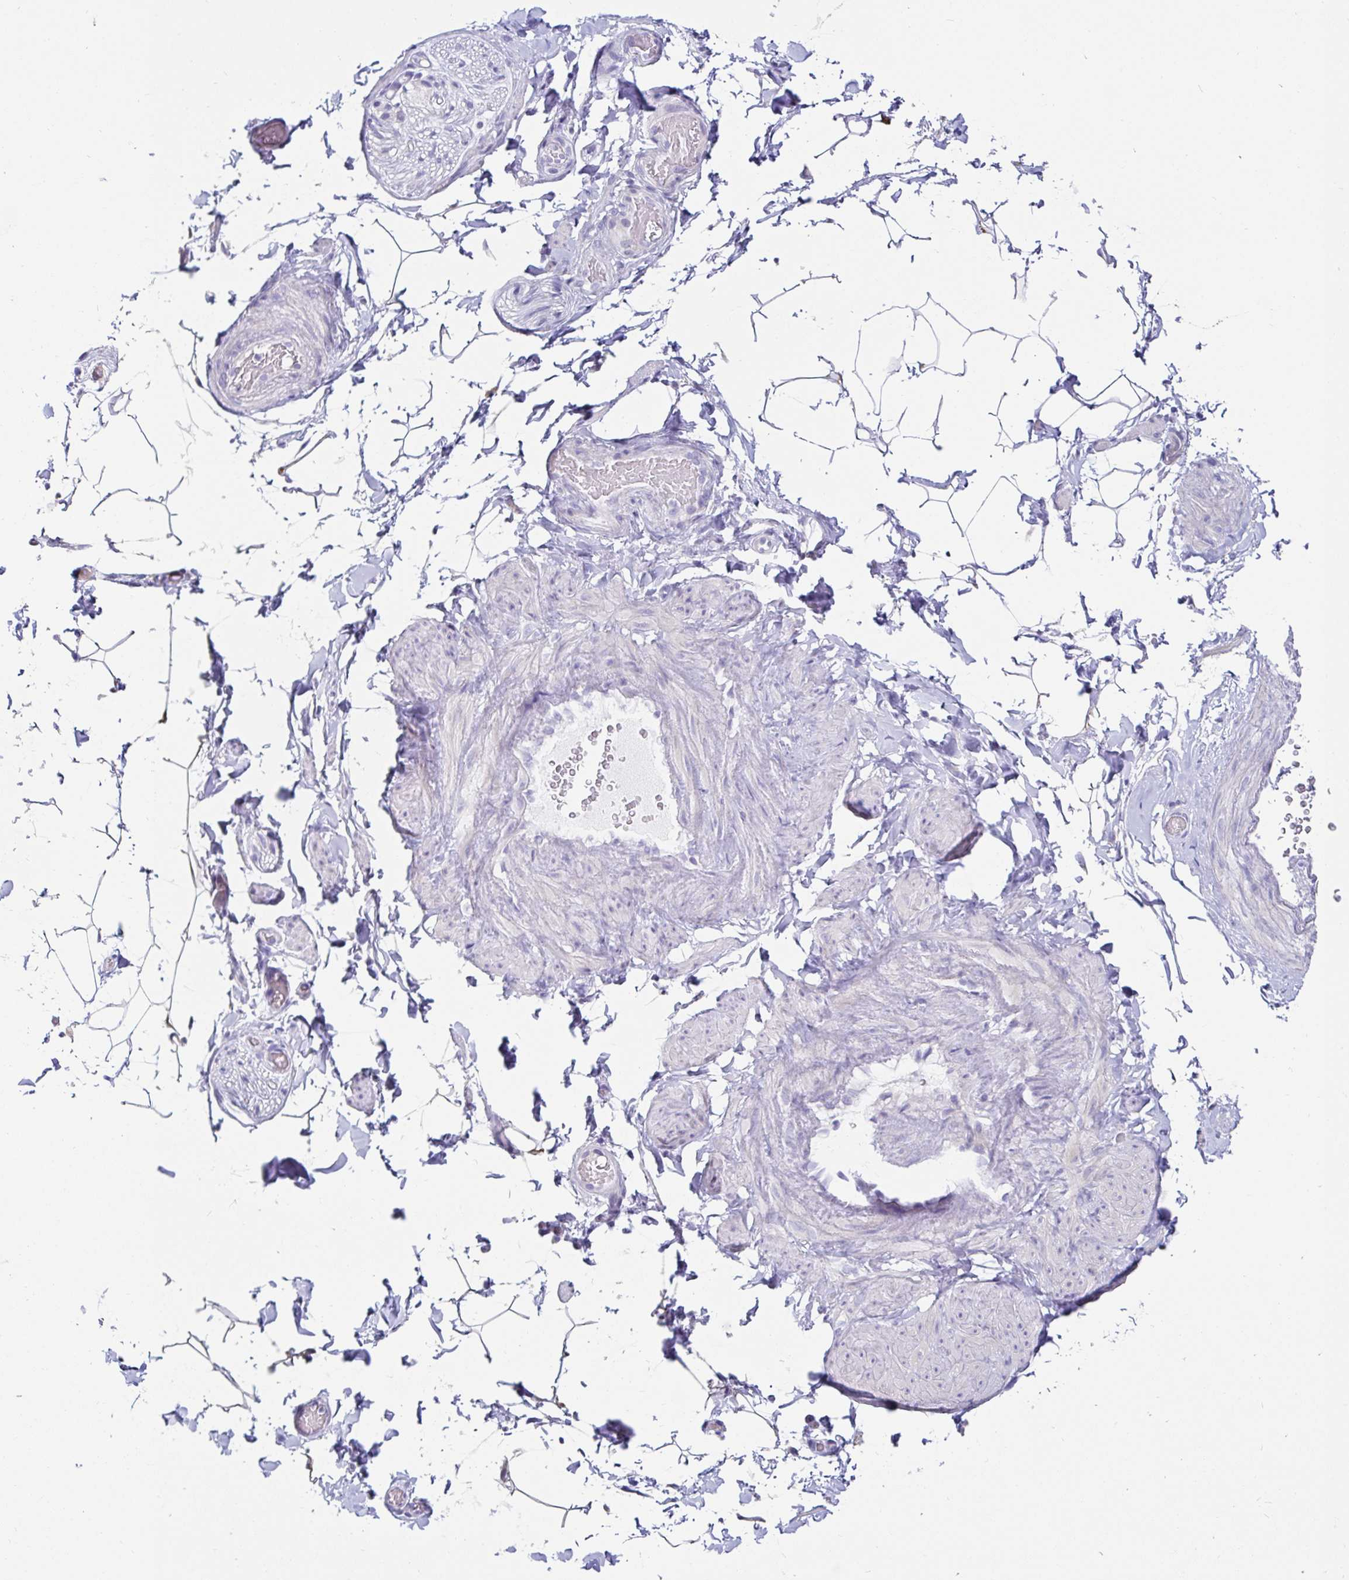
{"staining": {"intensity": "negative", "quantity": "none", "location": "none"}, "tissue": "adipose tissue", "cell_type": "Adipocytes", "image_type": "normal", "snomed": [{"axis": "morphology", "description": "Normal tissue, NOS"}, {"axis": "topography", "description": "Epididymis"}, {"axis": "topography", "description": "Peripheral nerve tissue"}], "caption": "This is a micrograph of immunohistochemistry (IHC) staining of benign adipose tissue, which shows no staining in adipocytes.", "gene": "C4orf17", "patient": {"sex": "male", "age": 32}}